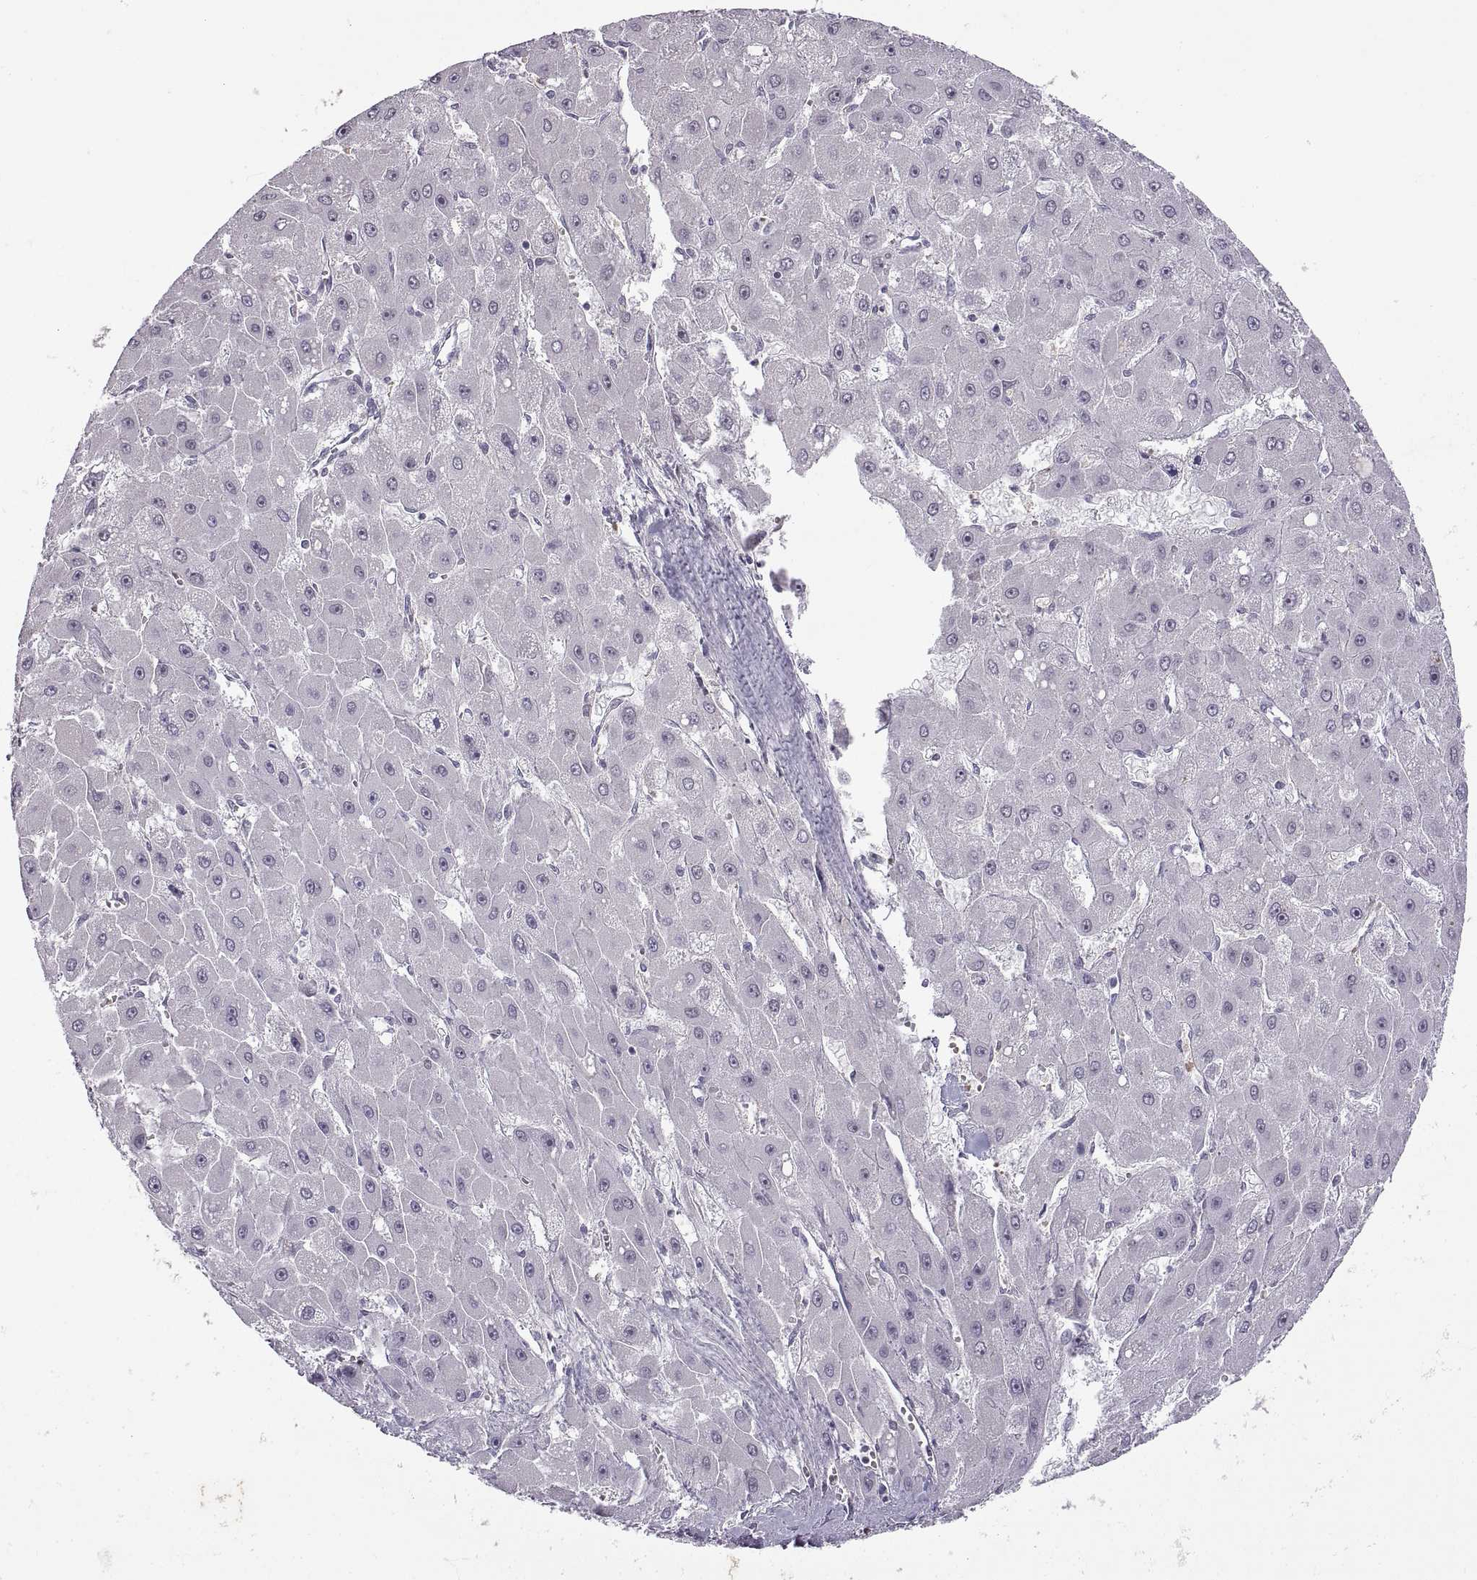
{"staining": {"intensity": "negative", "quantity": "none", "location": "none"}, "tissue": "liver cancer", "cell_type": "Tumor cells", "image_type": "cancer", "snomed": [{"axis": "morphology", "description": "Carcinoma, Hepatocellular, NOS"}, {"axis": "topography", "description": "Liver"}], "caption": "An immunohistochemistry (IHC) histopathology image of liver hepatocellular carcinoma is shown. There is no staining in tumor cells of liver hepatocellular carcinoma.", "gene": "MEIOC", "patient": {"sex": "female", "age": 25}}